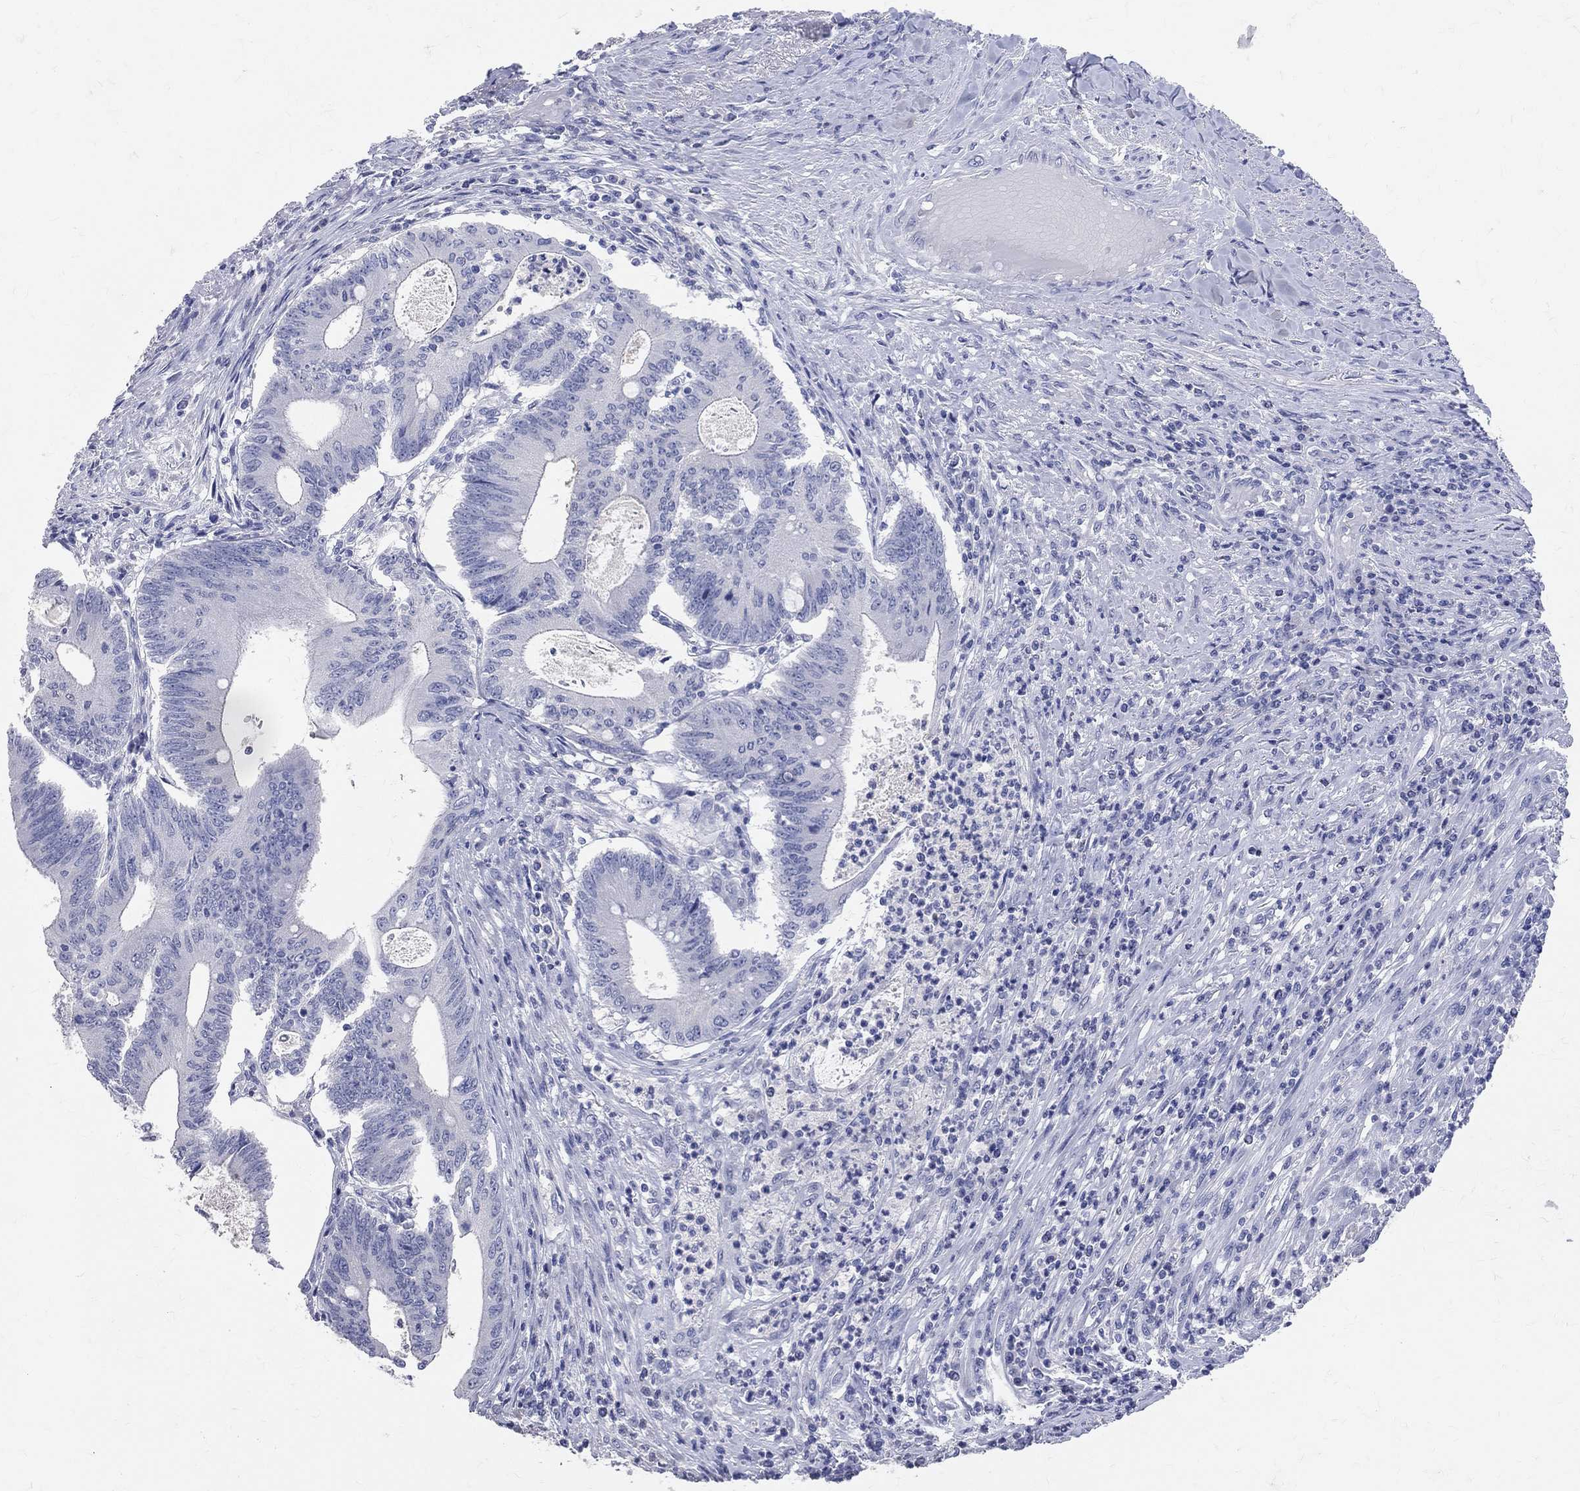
{"staining": {"intensity": "negative", "quantity": "none", "location": "none"}, "tissue": "colorectal cancer", "cell_type": "Tumor cells", "image_type": "cancer", "snomed": [{"axis": "morphology", "description": "Adenocarcinoma, NOS"}, {"axis": "topography", "description": "Colon"}], "caption": "Colorectal cancer was stained to show a protein in brown. There is no significant staining in tumor cells. (DAB (3,3'-diaminobenzidine) immunohistochemistry (IHC) with hematoxylin counter stain).", "gene": "LAT", "patient": {"sex": "female", "age": 70}}